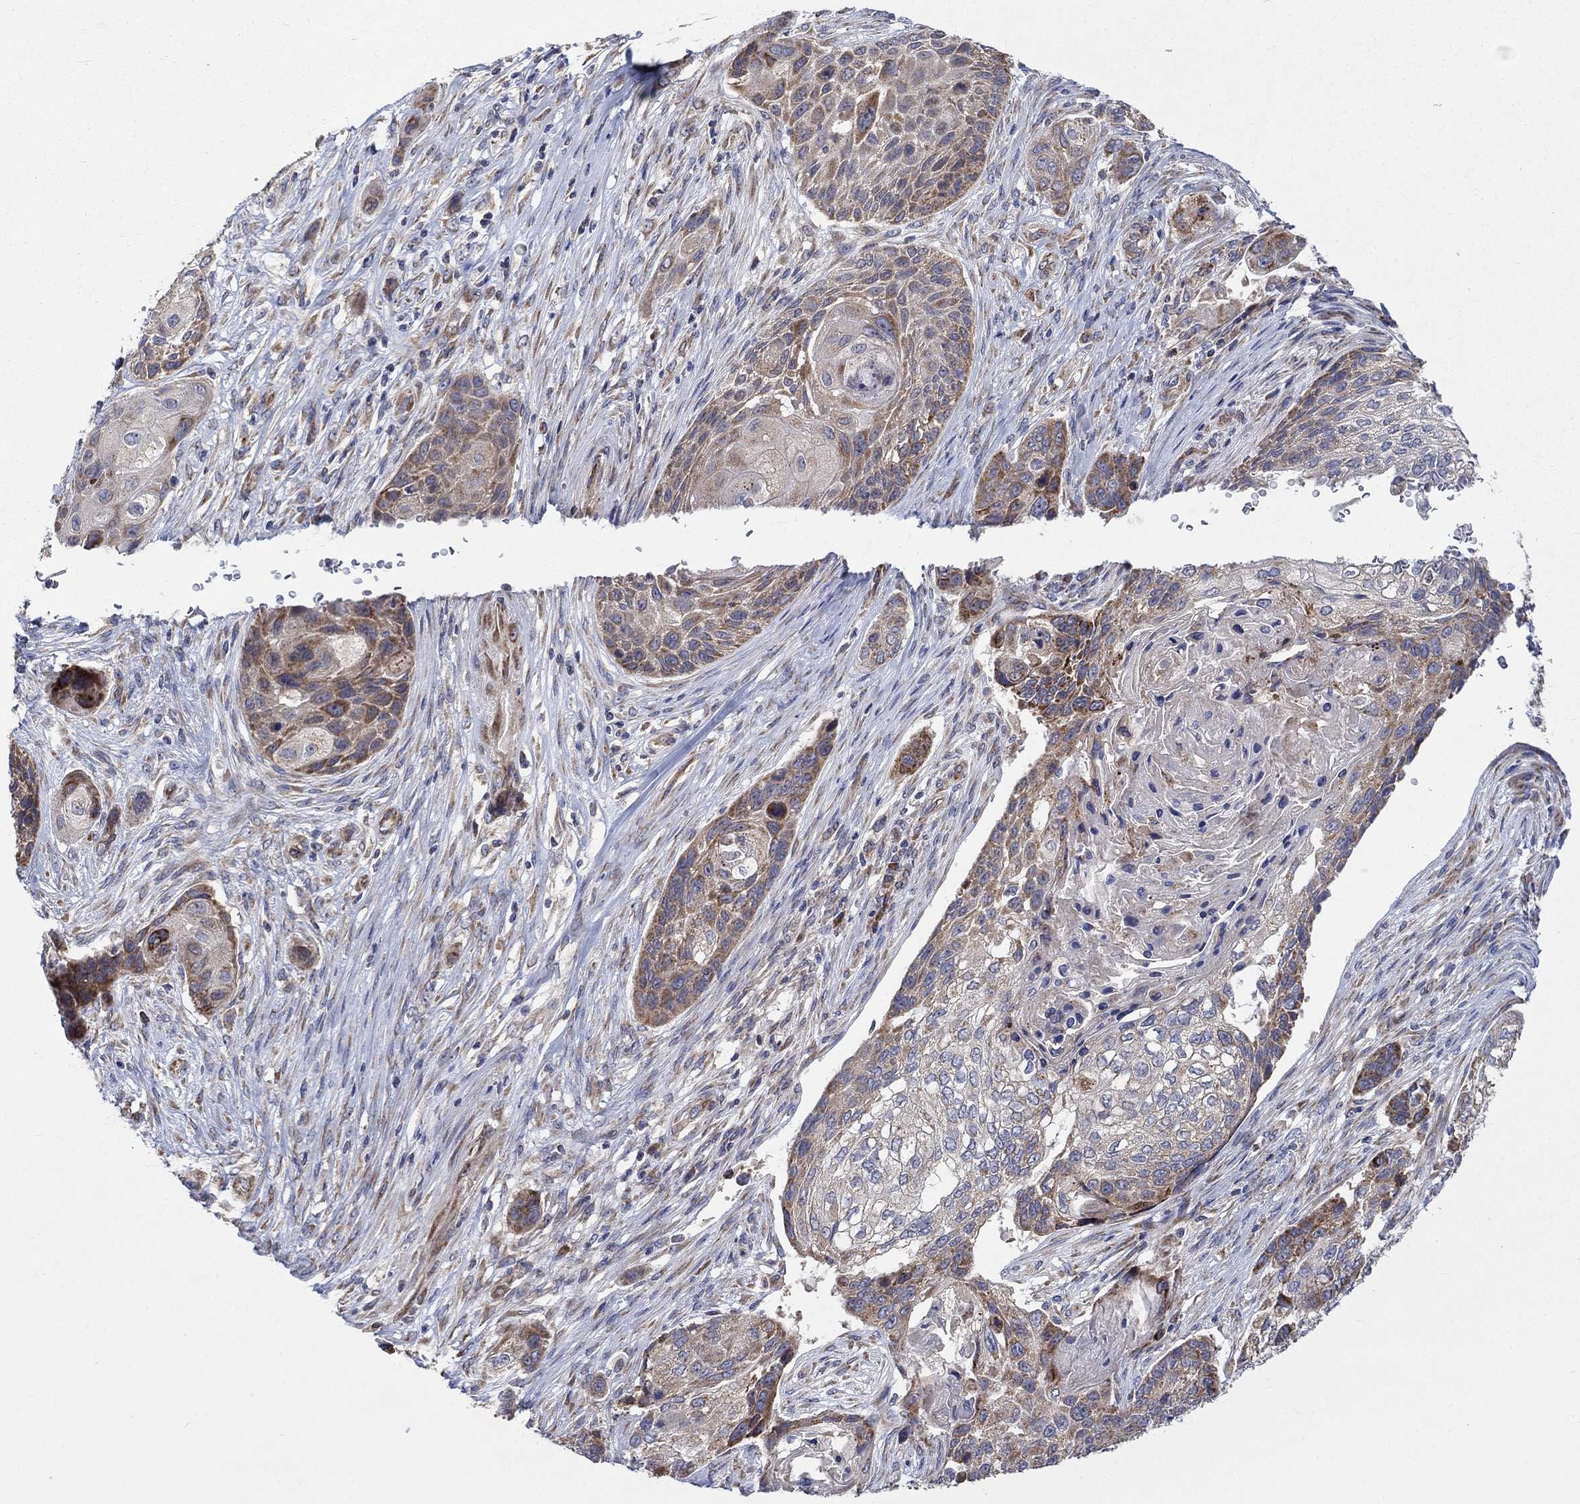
{"staining": {"intensity": "moderate", "quantity": "<25%", "location": "cytoplasmic/membranous"}, "tissue": "lung cancer", "cell_type": "Tumor cells", "image_type": "cancer", "snomed": [{"axis": "morphology", "description": "Normal tissue, NOS"}, {"axis": "morphology", "description": "Squamous cell carcinoma, NOS"}, {"axis": "topography", "description": "Bronchus"}, {"axis": "topography", "description": "Lung"}], "caption": "Human lung cancer (squamous cell carcinoma) stained with a protein marker exhibits moderate staining in tumor cells.", "gene": "RPLP0", "patient": {"sex": "male", "age": 69}}